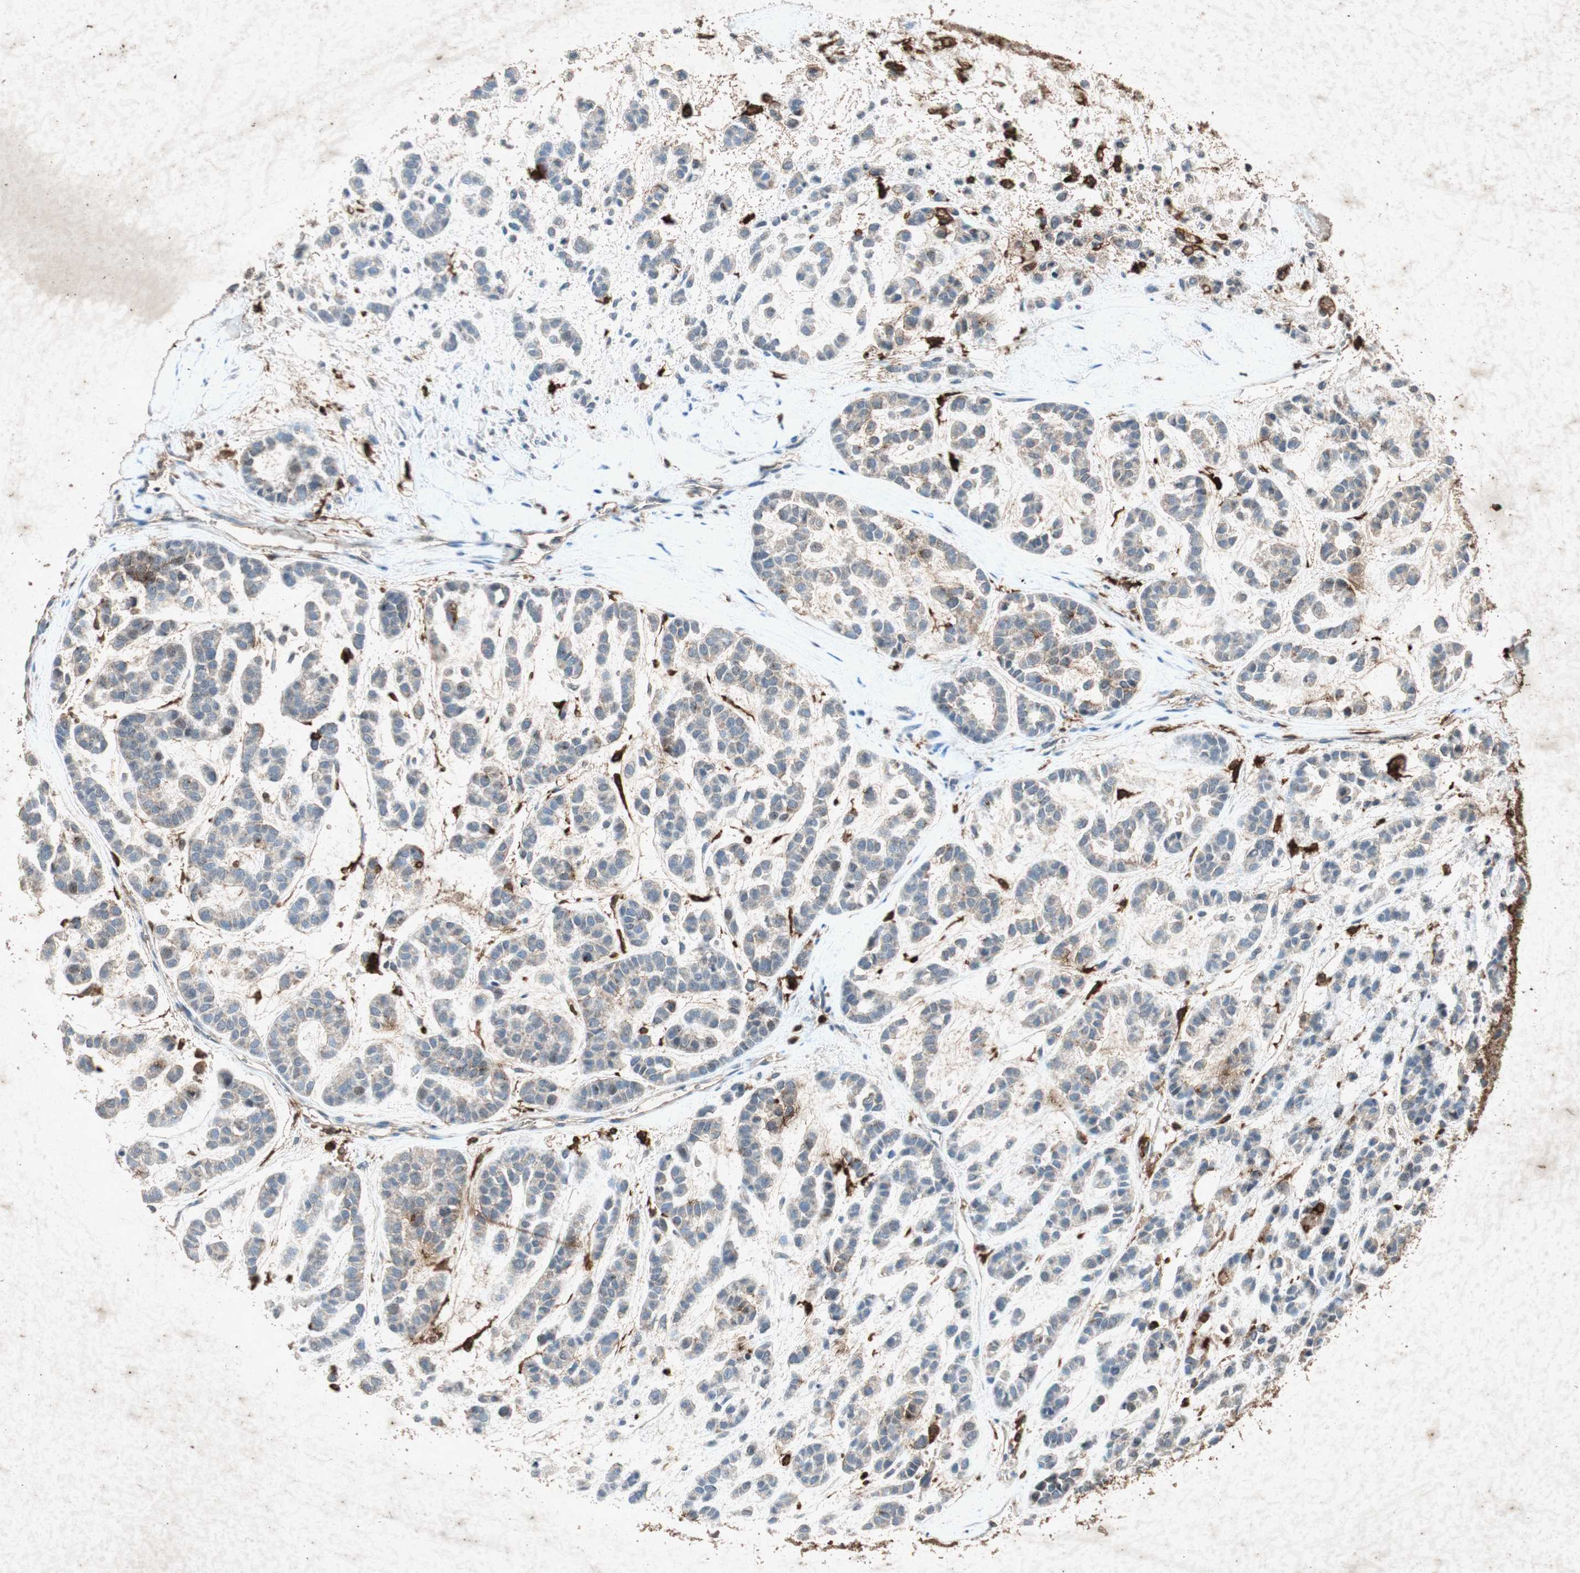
{"staining": {"intensity": "weak", "quantity": "25%-75%", "location": "cytoplasmic/membranous"}, "tissue": "head and neck cancer", "cell_type": "Tumor cells", "image_type": "cancer", "snomed": [{"axis": "morphology", "description": "Adenocarcinoma, NOS"}, {"axis": "morphology", "description": "Adenoma, NOS"}, {"axis": "topography", "description": "Head-Neck"}], "caption": "Adenocarcinoma (head and neck) was stained to show a protein in brown. There is low levels of weak cytoplasmic/membranous expression in about 25%-75% of tumor cells.", "gene": "TYROBP", "patient": {"sex": "female", "age": 55}}